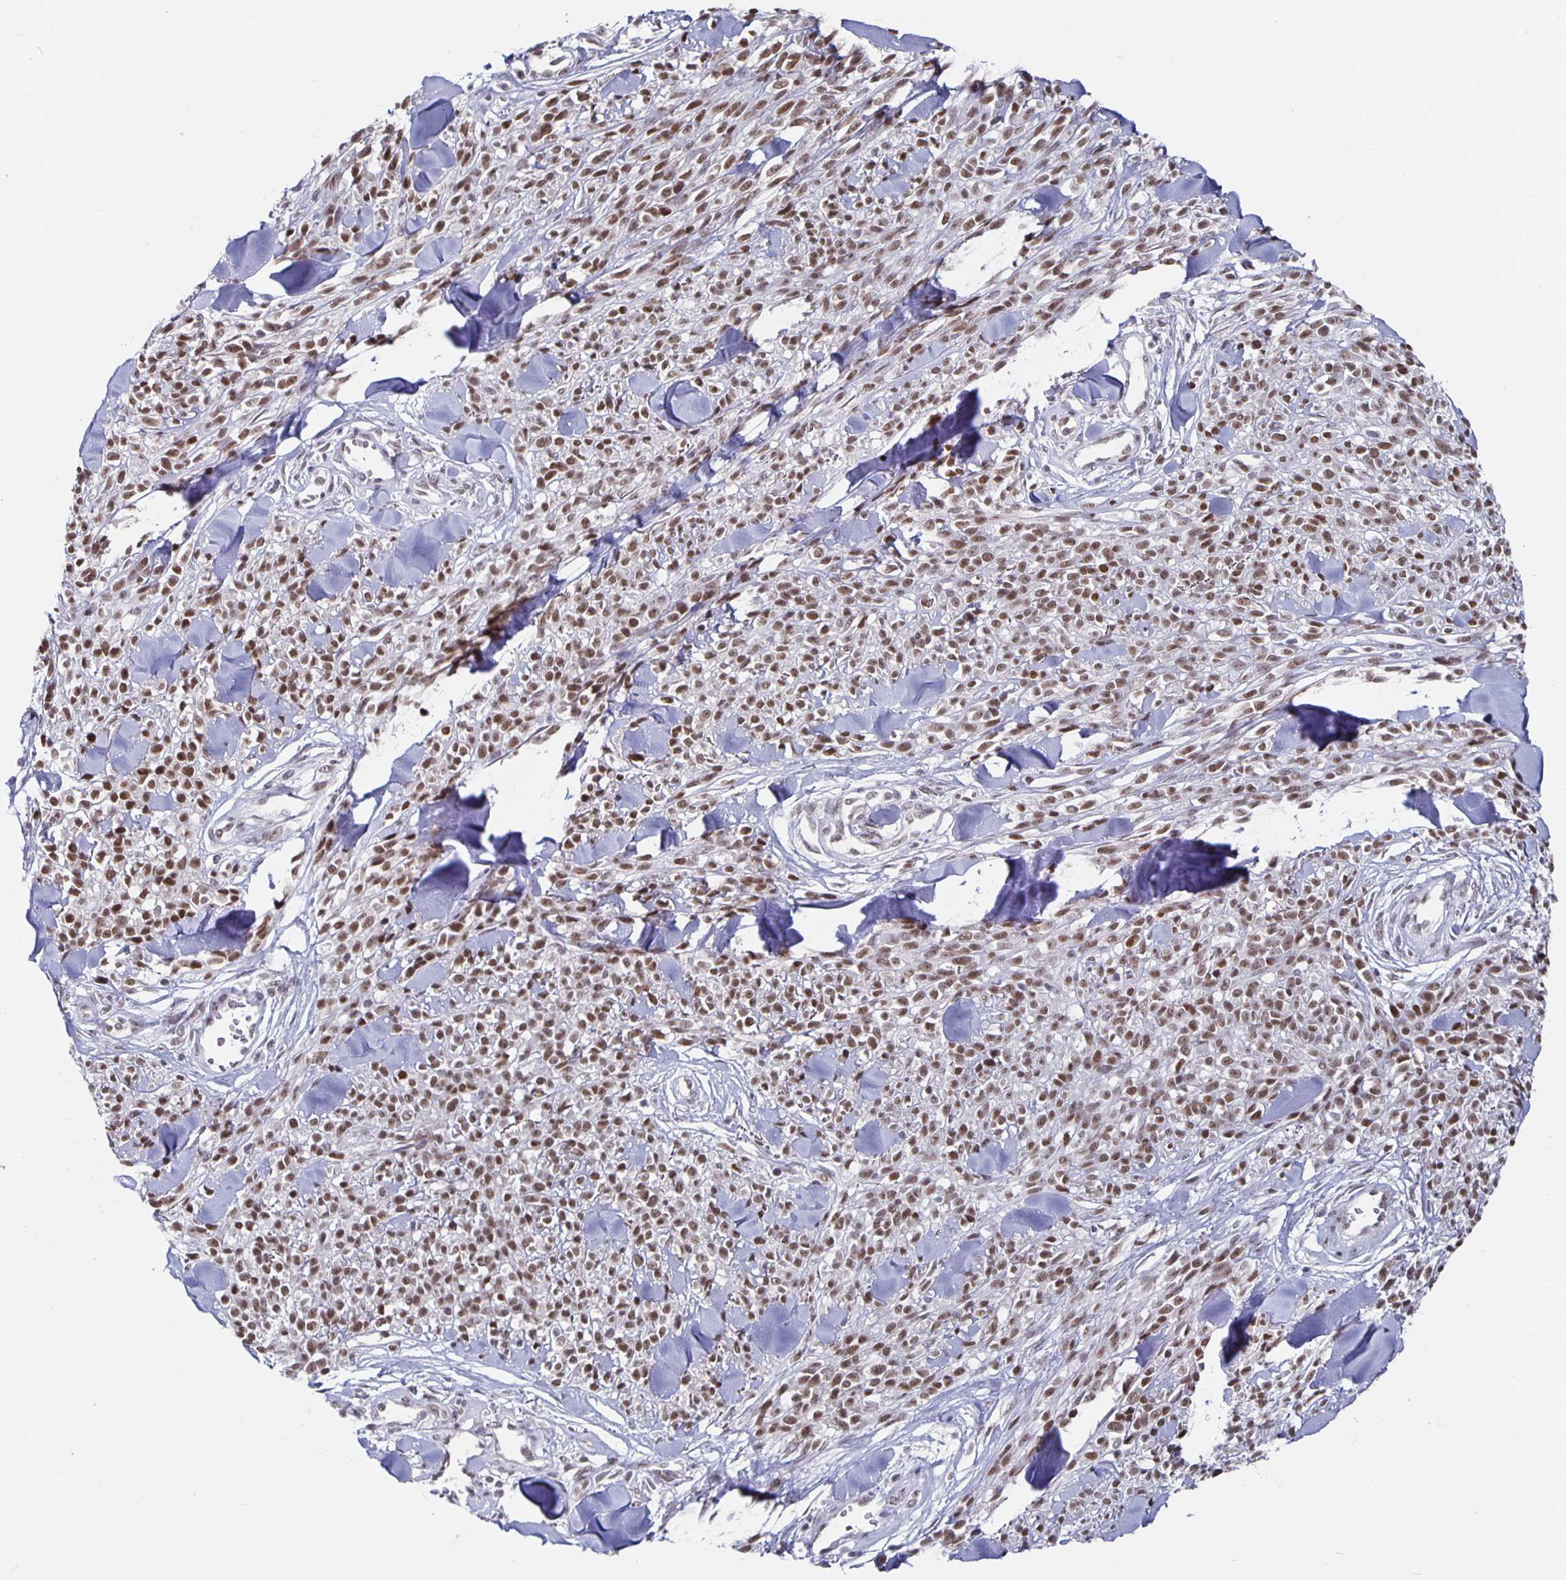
{"staining": {"intensity": "moderate", "quantity": ">75%", "location": "nuclear"}, "tissue": "melanoma", "cell_type": "Tumor cells", "image_type": "cancer", "snomed": [{"axis": "morphology", "description": "Malignant melanoma, NOS"}, {"axis": "topography", "description": "Skin"}, {"axis": "topography", "description": "Skin of trunk"}], "caption": "Protein expression analysis of human malignant melanoma reveals moderate nuclear staining in approximately >75% of tumor cells. The protein is stained brown, and the nuclei are stained in blue (DAB IHC with brightfield microscopy, high magnification).", "gene": "PBX2", "patient": {"sex": "male", "age": 74}}